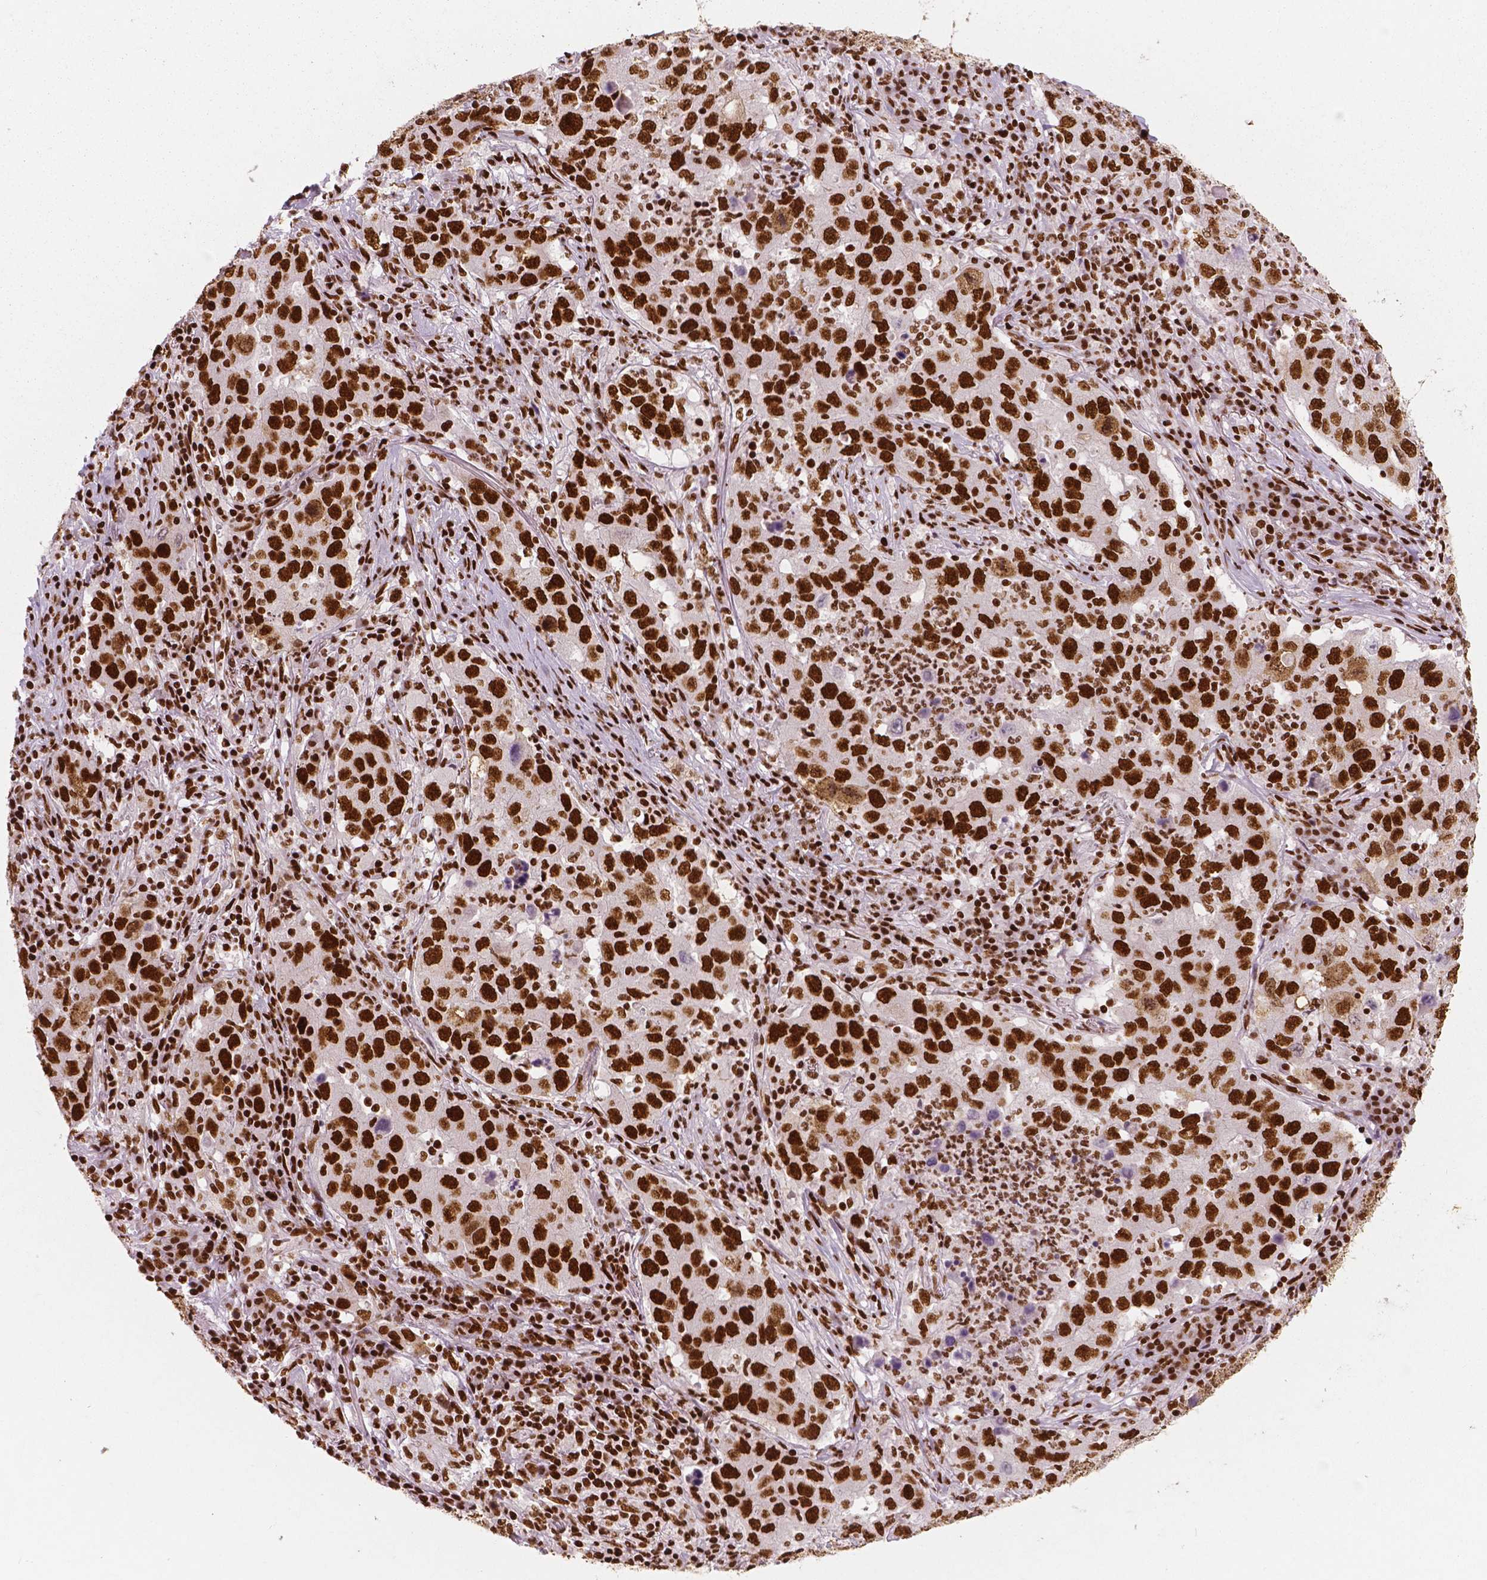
{"staining": {"intensity": "strong", "quantity": ">75%", "location": "nuclear"}, "tissue": "lung cancer", "cell_type": "Tumor cells", "image_type": "cancer", "snomed": [{"axis": "morphology", "description": "Adenocarcinoma, NOS"}, {"axis": "topography", "description": "Lung"}], "caption": "A micrograph of lung cancer stained for a protein displays strong nuclear brown staining in tumor cells.", "gene": "BRD4", "patient": {"sex": "male", "age": 73}}